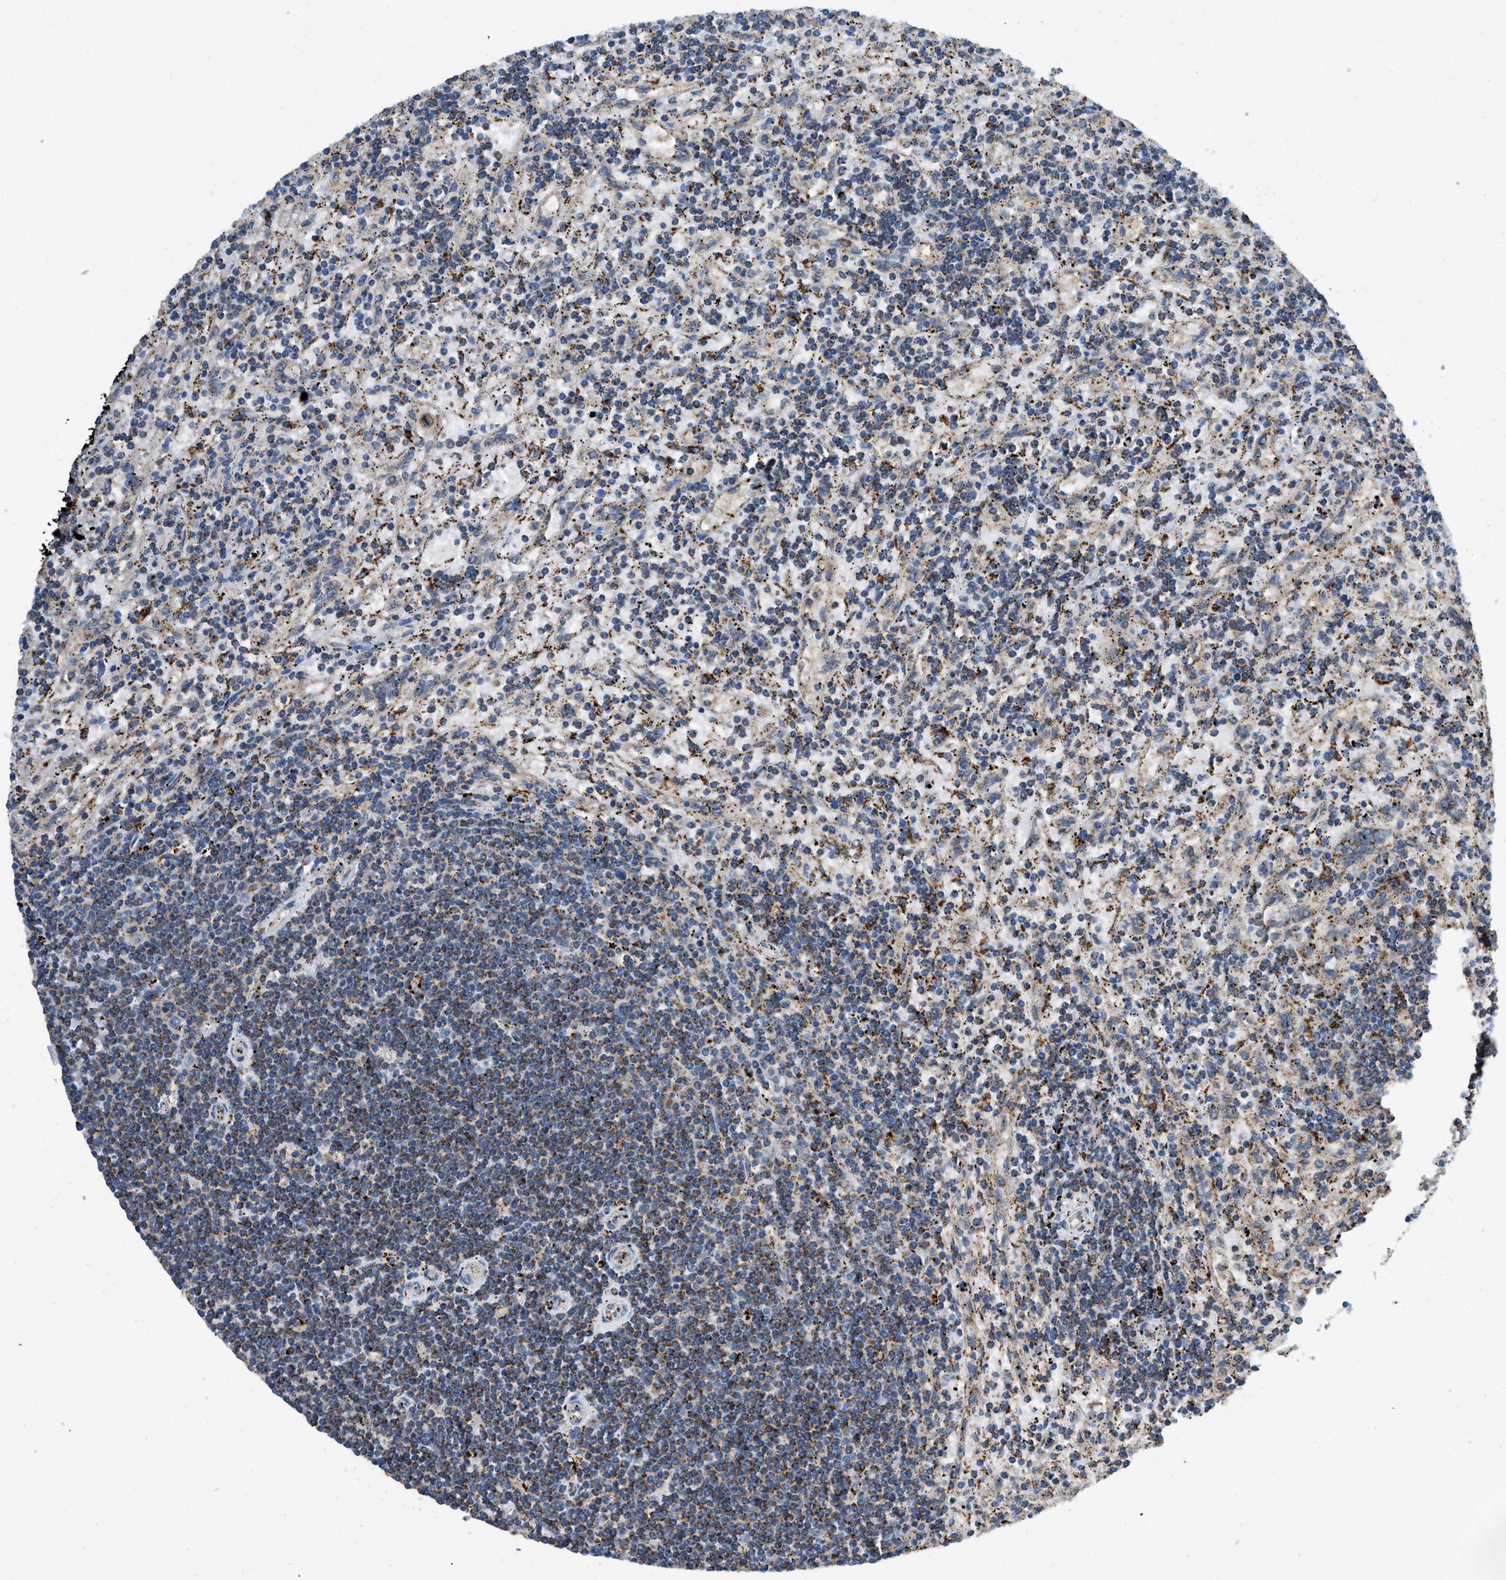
{"staining": {"intensity": "moderate", "quantity": "<25%", "location": "cytoplasmic/membranous"}, "tissue": "lymphoma", "cell_type": "Tumor cells", "image_type": "cancer", "snomed": [{"axis": "morphology", "description": "Malignant lymphoma, non-Hodgkin's type, Low grade"}, {"axis": "topography", "description": "Spleen"}], "caption": "The image reveals staining of lymphoma, revealing moderate cytoplasmic/membranous protein positivity (brown color) within tumor cells.", "gene": "ETFB", "patient": {"sex": "male", "age": 76}}